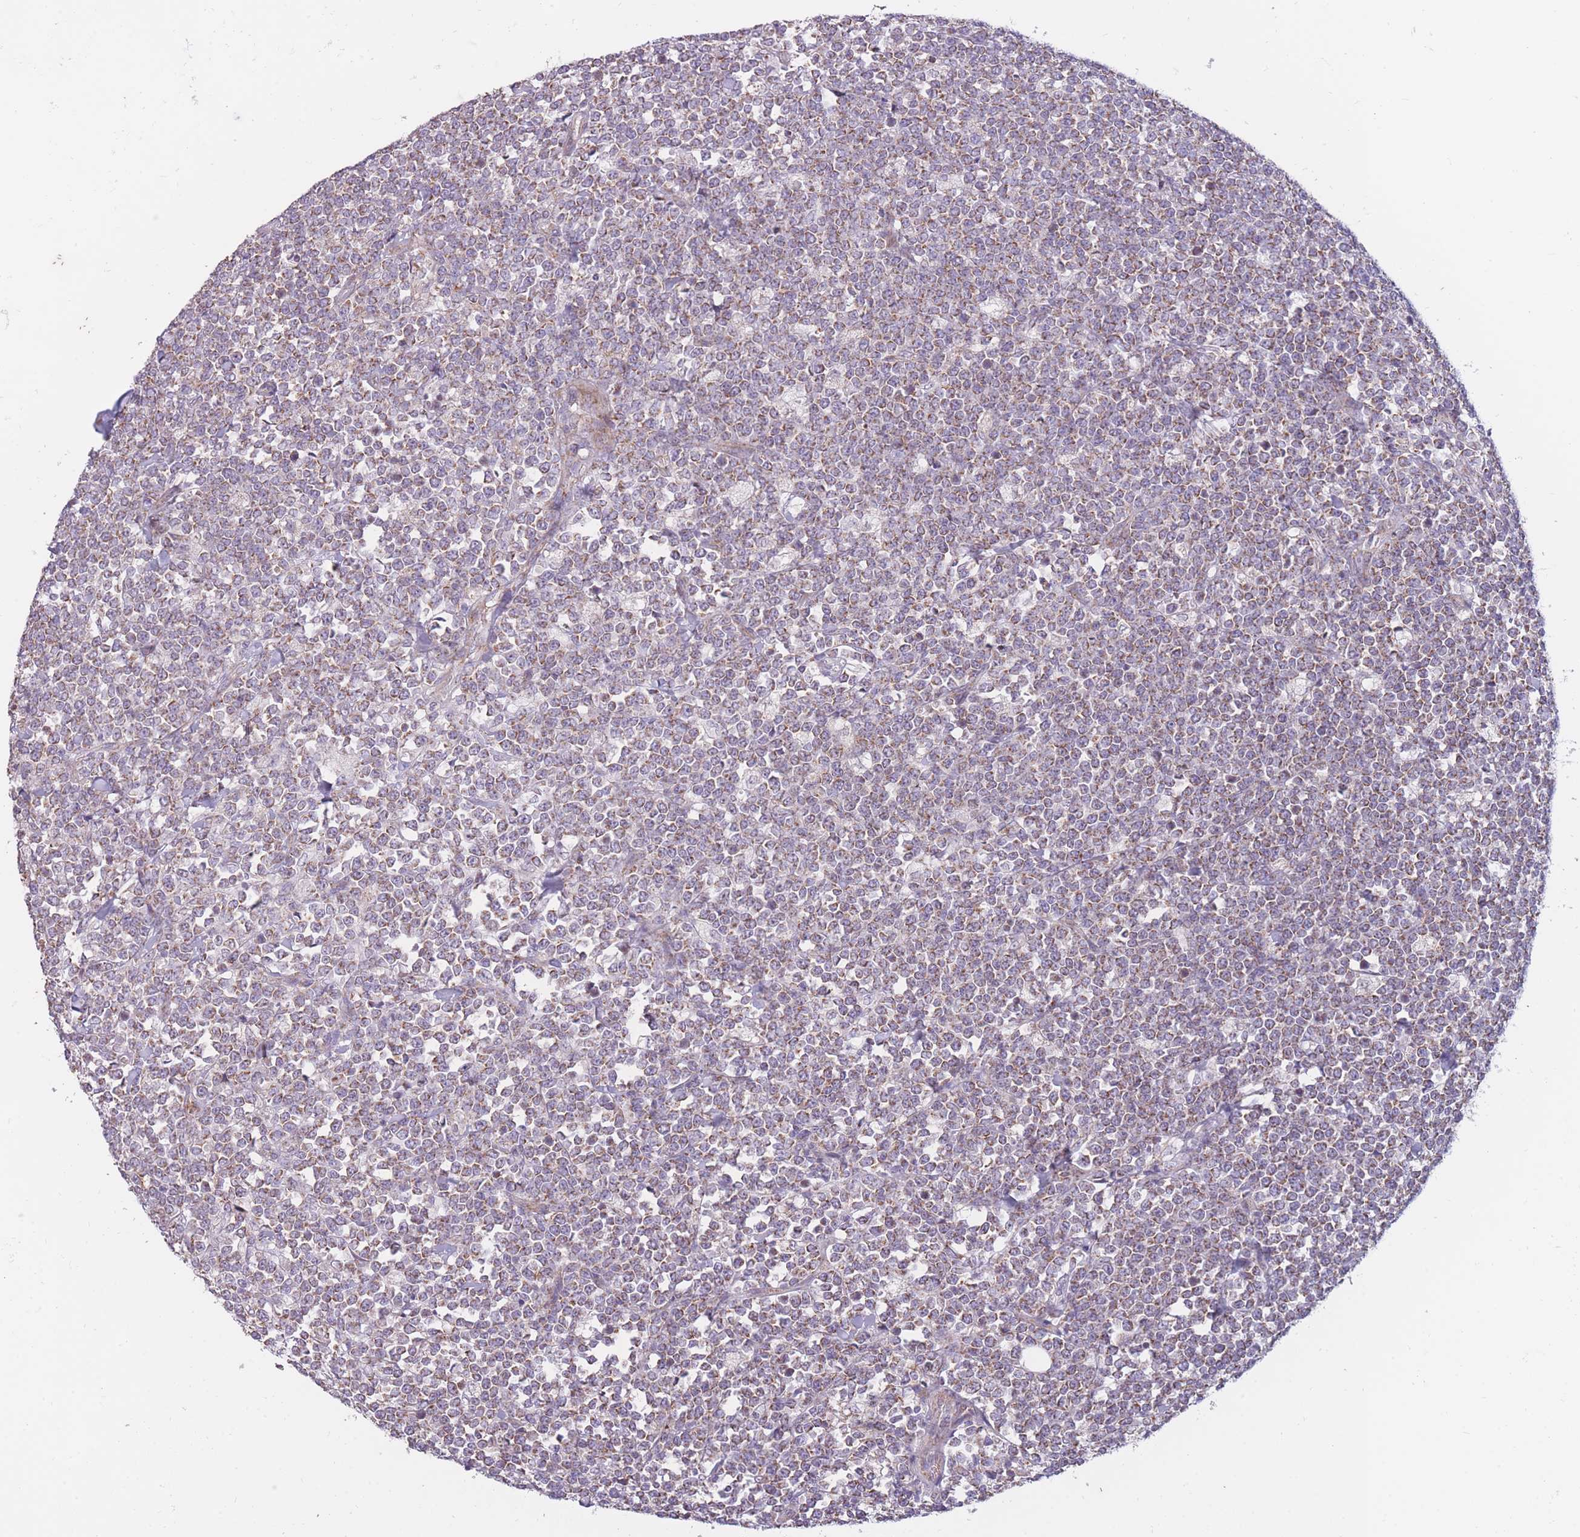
{"staining": {"intensity": "moderate", "quantity": ">75%", "location": "cytoplasmic/membranous"}, "tissue": "lymphoma", "cell_type": "Tumor cells", "image_type": "cancer", "snomed": [{"axis": "morphology", "description": "Malignant lymphoma, non-Hodgkin's type, High grade"}, {"axis": "topography", "description": "Small intestine"}, {"axis": "topography", "description": "Colon"}], "caption": "Immunohistochemistry (IHC) of lymphoma exhibits medium levels of moderate cytoplasmic/membranous staining in about >75% of tumor cells.", "gene": "MRPS18C", "patient": {"sex": "male", "age": 8}}